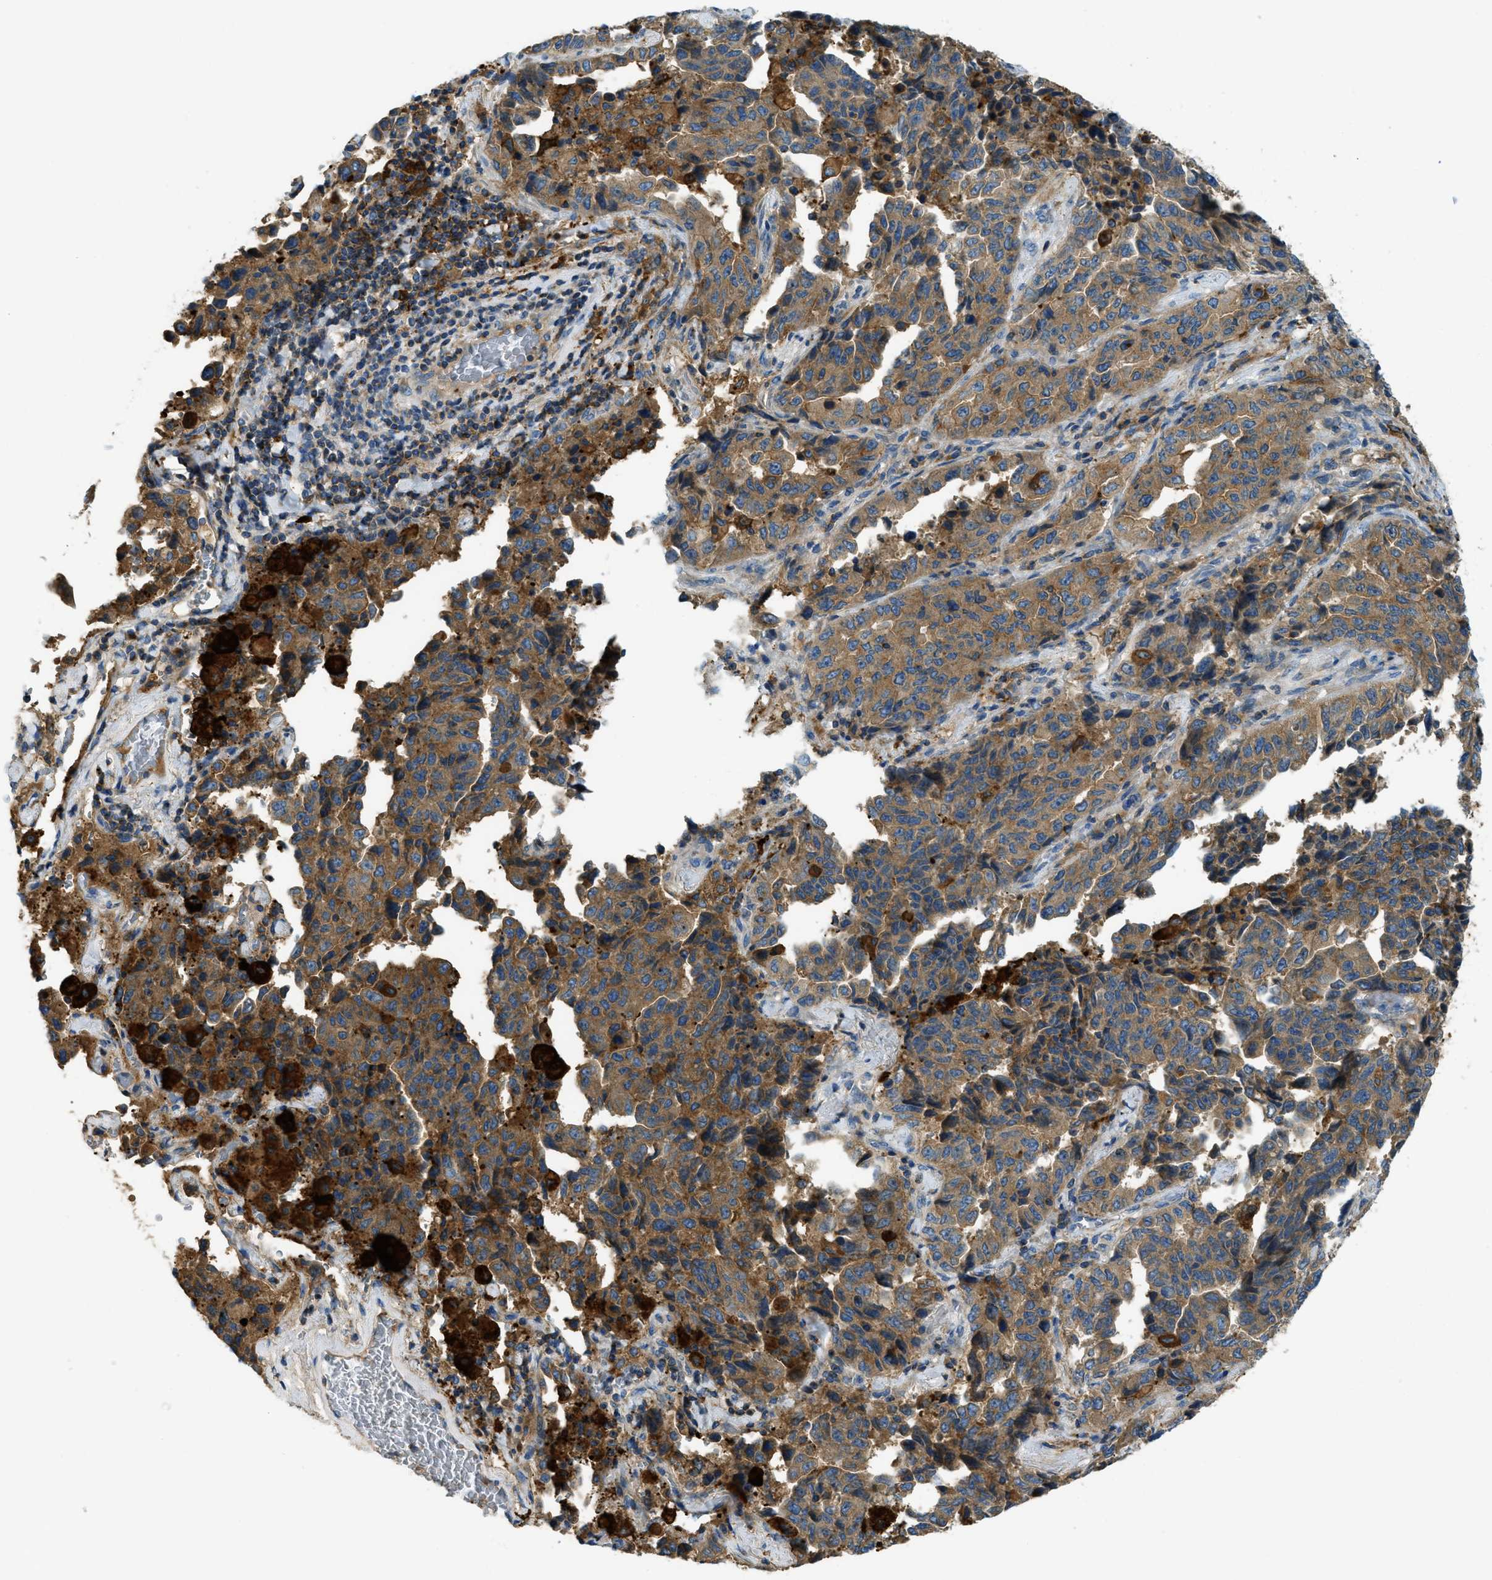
{"staining": {"intensity": "moderate", "quantity": ">75%", "location": "cytoplasmic/membranous"}, "tissue": "lung cancer", "cell_type": "Tumor cells", "image_type": "cancer", "snomed": [{"axis": "morphology", "description": "Adenocarcinoma, NOS"}, {"axis": "topography", "description": "Lung"}], "caption": "DAB immunohistochemical staining of lung cancer (adenocarcinoma) demonstrates moderate cytoplasmic/membranous protein staining in approximately >75% of tumor cells. Using DAB (3,3'-diaminobenzidine) (brown) and hematoxylin (blue) stains, captured at high magnification using brightfield microscopy.", "gene": "RFFL", "patient": {"sex": "female", "age": 51}}